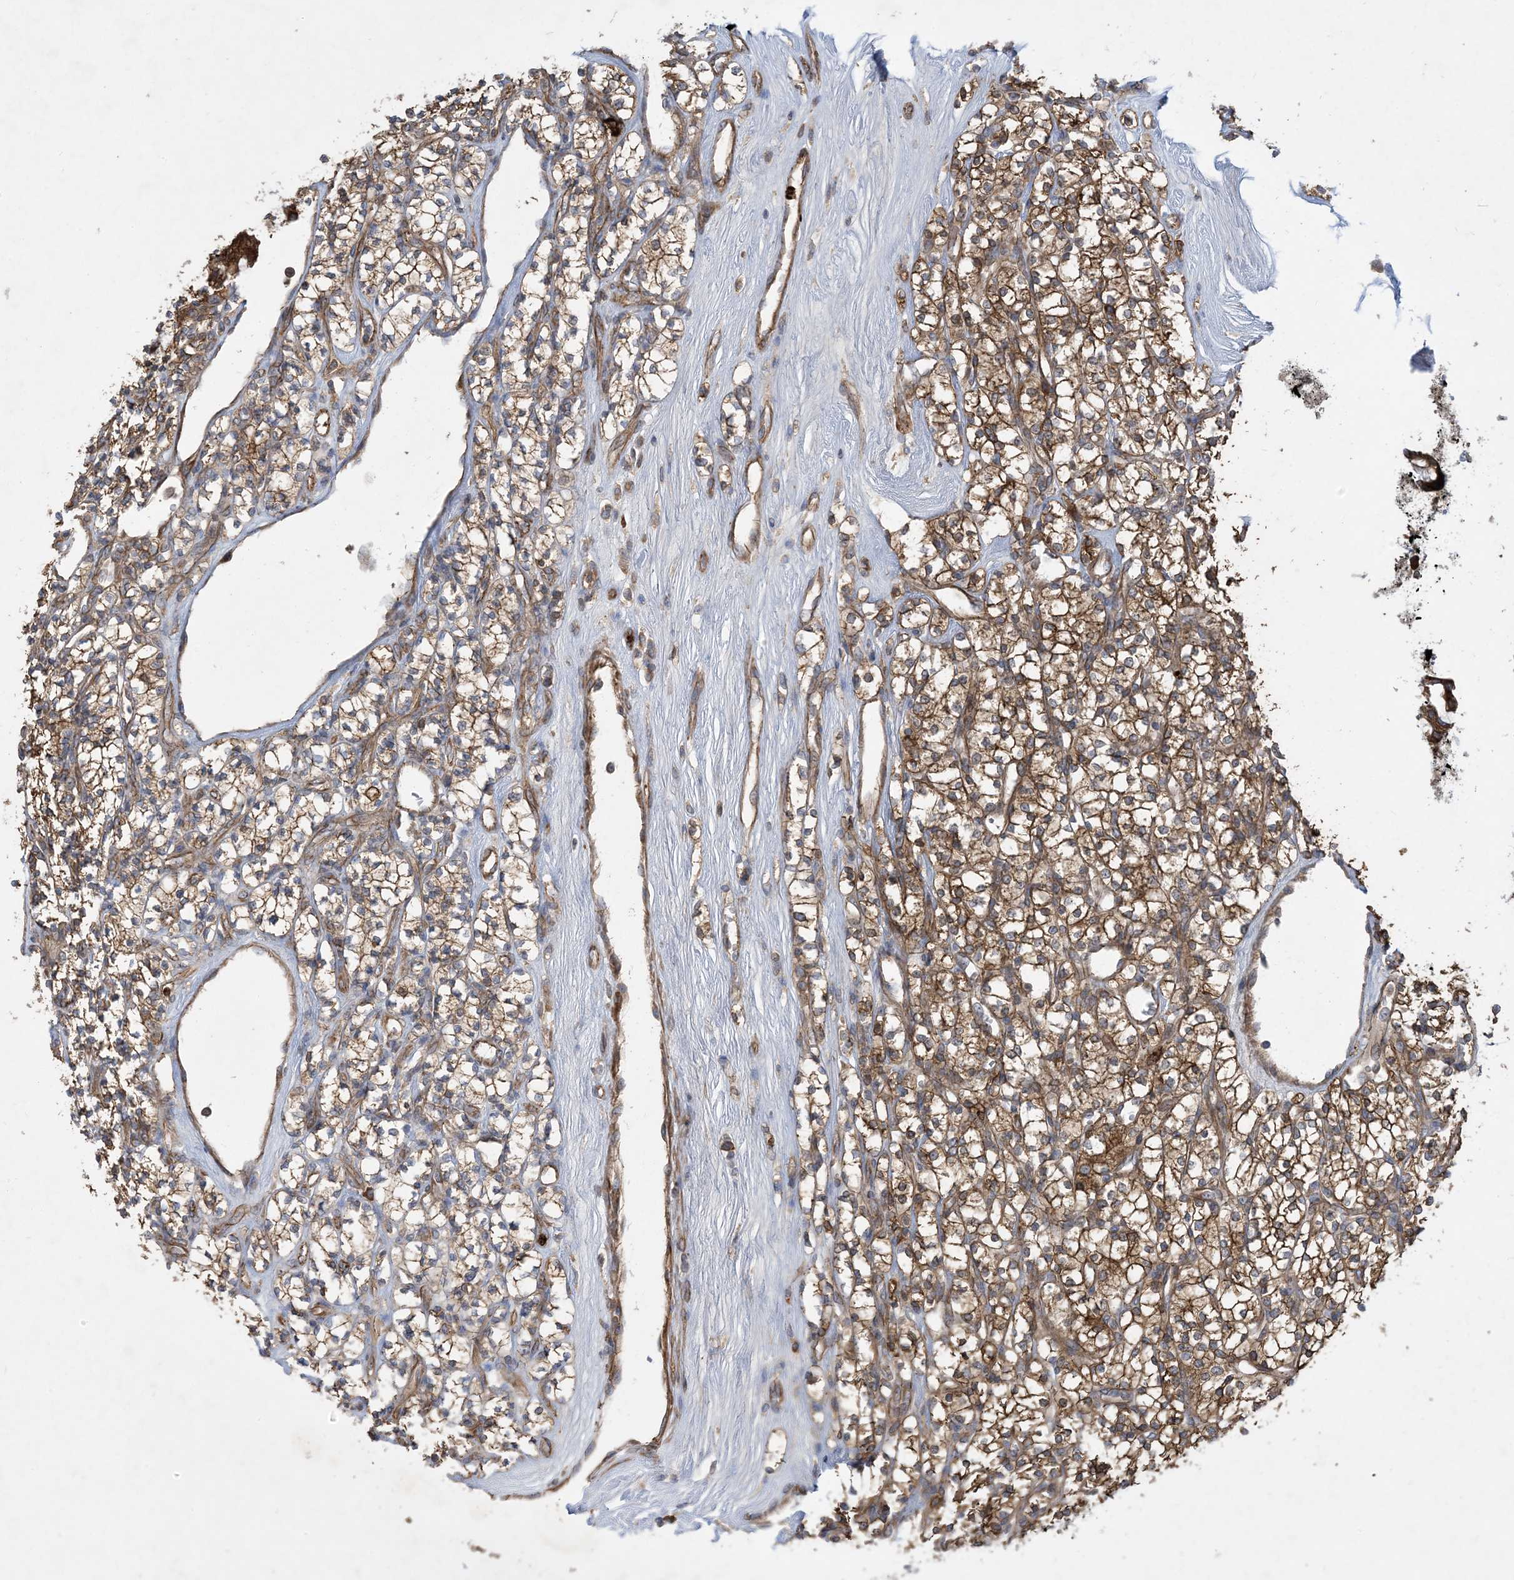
{"staining": {"intensity": "moderate", "quantity": ">75%", "location": "cytoplasmic/membranous"}, "tissue": "renal cancer", "cell_type": "Tumor cells", "image_type": "cancer", "snomed": [{"axis": "morphology", "description": "Adenocarcinoma, NOS"}, {"axis": "topography", "description": "Kidney"}], "caption": "This micrograph reveals immunohistochemistry staining of human renal cancer (adenocarcinoma), with medium moderate cytoplasmic/membranous staining in approximately >75% of tumor cells.", "gene": "OTOP1", "patient": {"sex": "male", "age": 77}}